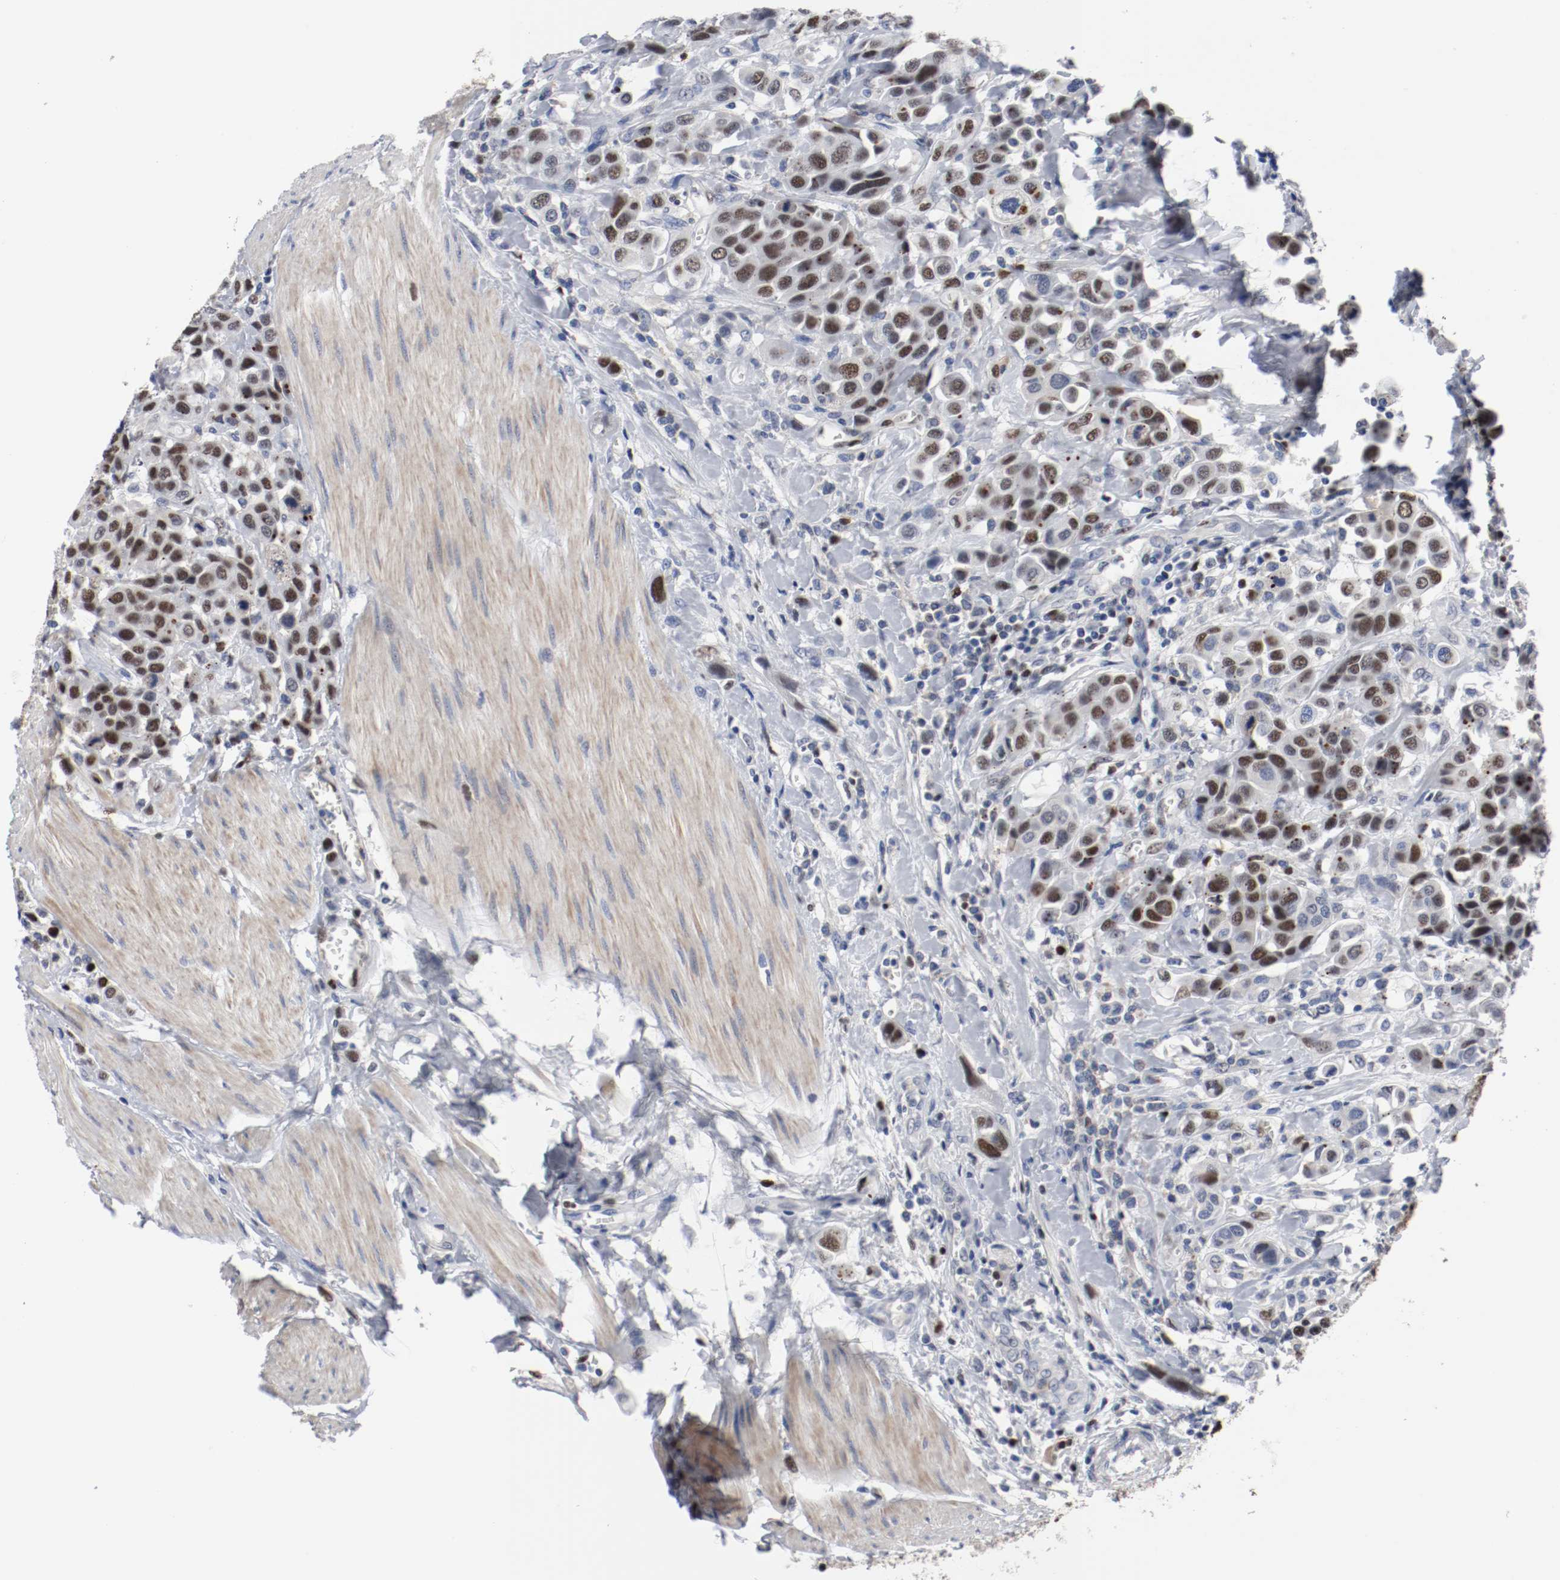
{"staining": {"intensity": "moderate", "quantity": "25%-75%", "location": "nuclear"}, "tissue": "urothelial cancer", "cell_type": "Tumor cells", "image_type": "cancer", "snomed": [{"axis": "morphology", "description": "Urothelial carcinoma, High grade"}, {"axis": "topography", "description": "Urinary bladder"}], "caption": "Protein staining by immunohistochemistry demonstrates moderate nuclear positivity in about 25%-75% of tumor cells in urothelial cancer. (brown staining indicates protein expression, while blue staining denotes nuclei).", "gene": "MCM6", "patient": {"sex": "male", "age": 50}}